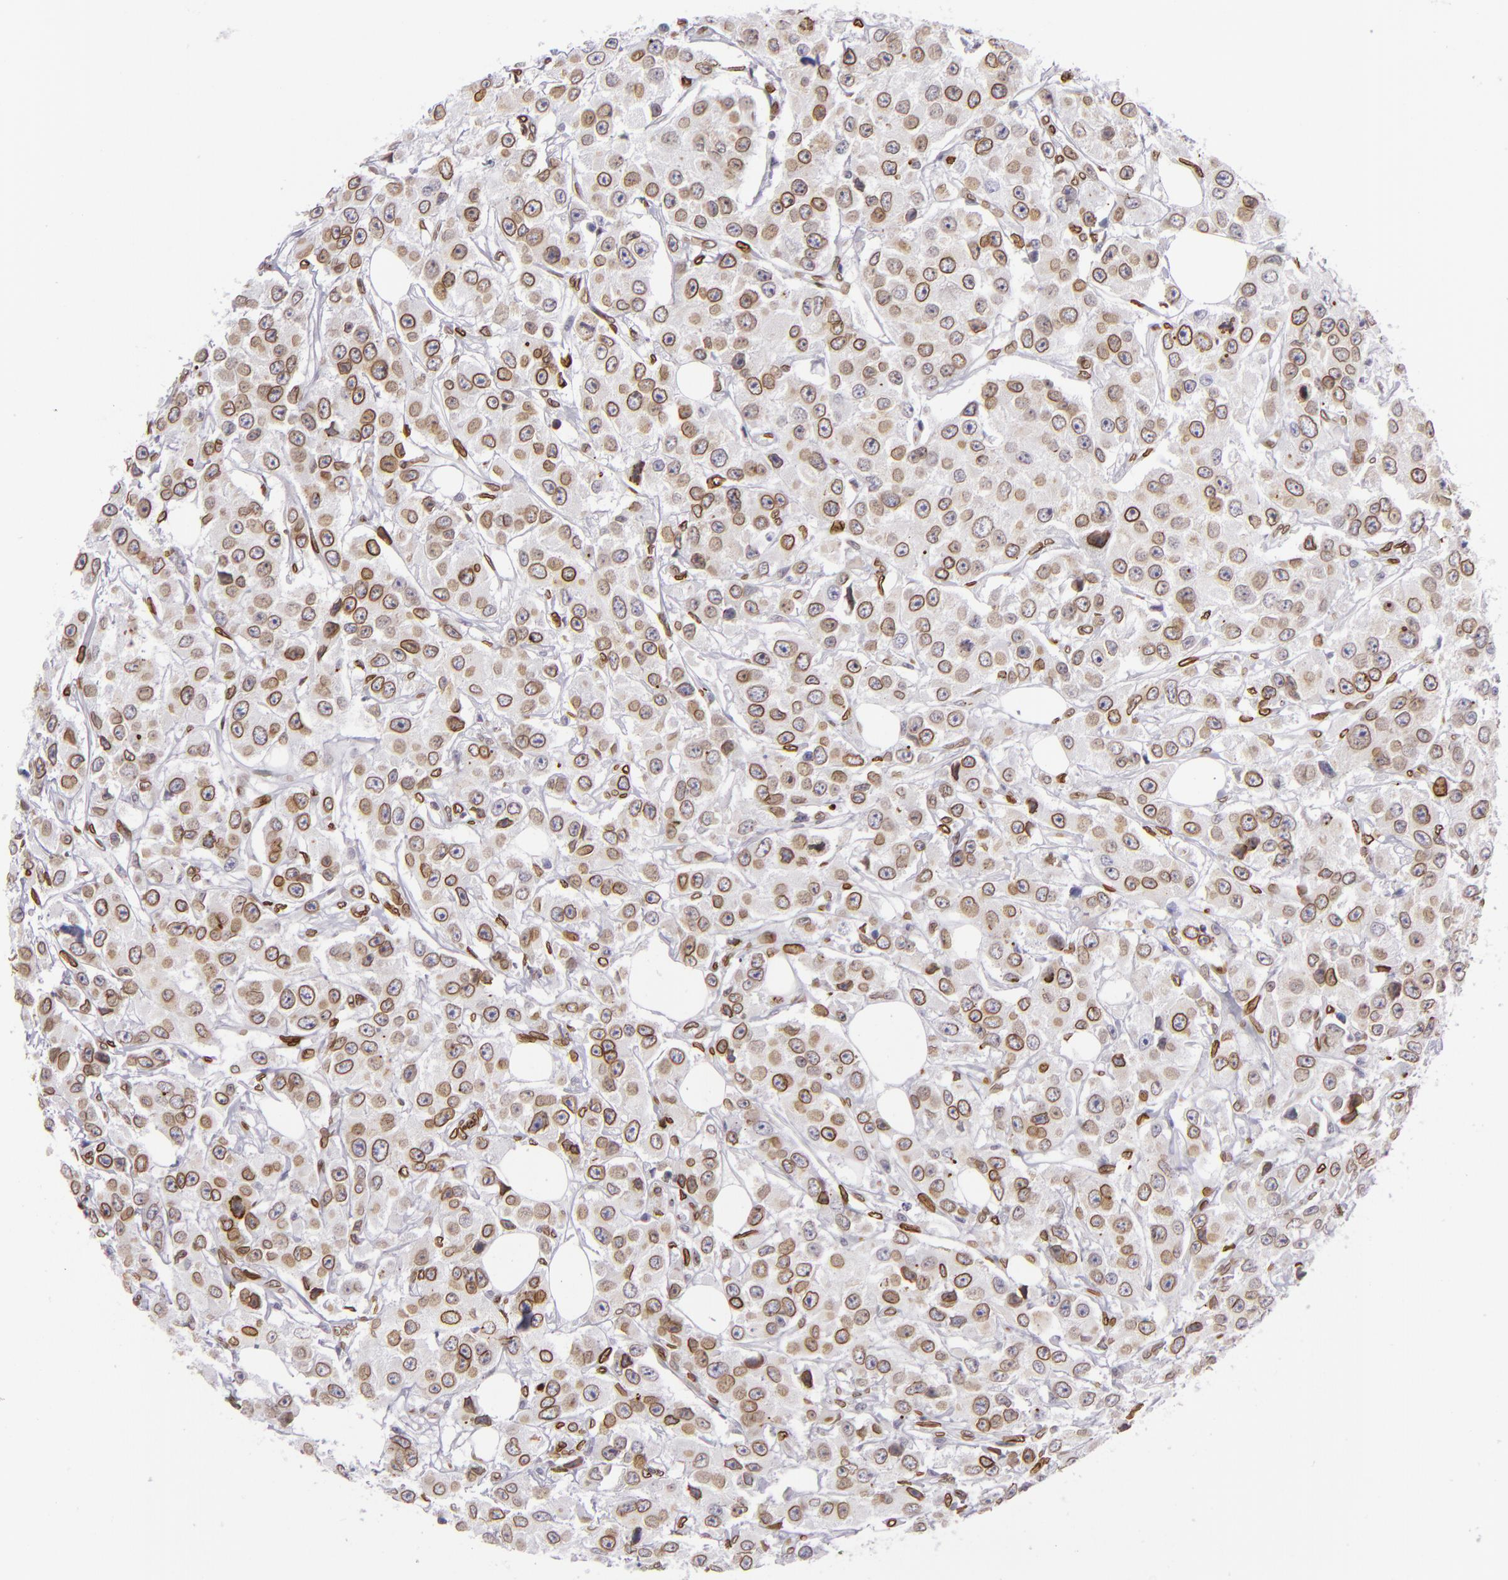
{"staining": {"intensity": "strong", "quantity": ">75%", "location": "nuclear"}, "tissue": "breast cancer", "cell_type": "Tumor cells", "image_type": "cancer", "snomed": [{"axis": "morphology", "description": "Duct carcinoma"}, {"axis": "topography", "description": "Breast"}], "caption": "About >75% of tumor cells in breast infiltrating ductal carcinoma show strong nuclear protein expression as visualized by brown immunohistochemical staining.", "gene": "EMD", "patient": {"sex": "female", "age": 58}}